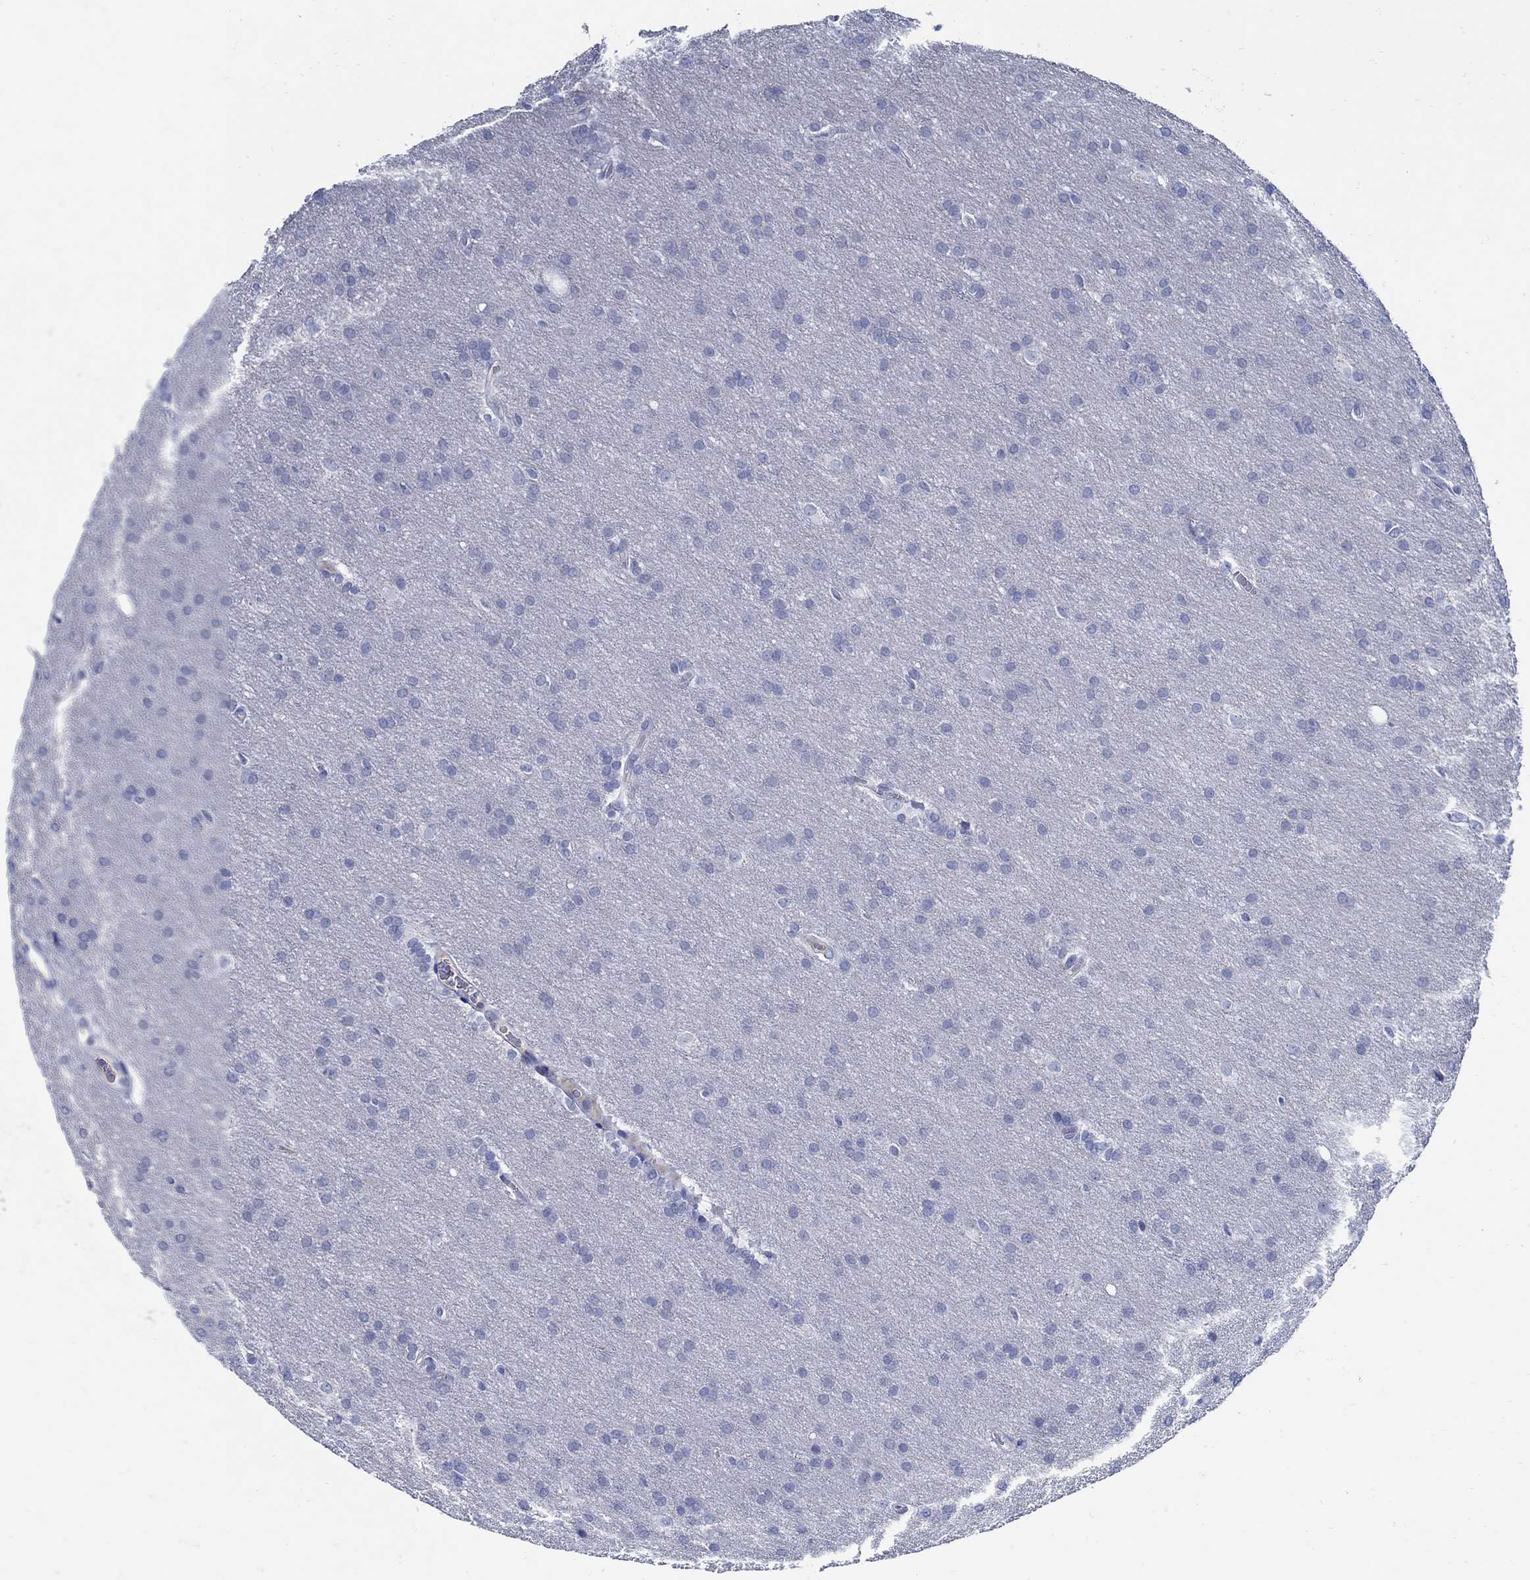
{"staining": {"intensity": "negative", "quantity": "none", "location": "none"}, "tissue": "glioma", "cell_type": "Tumor cells", "image_type": "cancer", "snomed": [{"axis": "morphology", "description": "Glioma, malignant, Low grade"}, {"axis": "topography", "description": "Brain"}], "caption": "Low-grade glioma (malignant) was stained to show a protein in brown. There is no significant staining in tumor cells. (DAB immunohistochemistry (IHC) with hematoxylin counter stain).", "gene": "PAX9", "patient": {"sex": "female", "age": 32}}